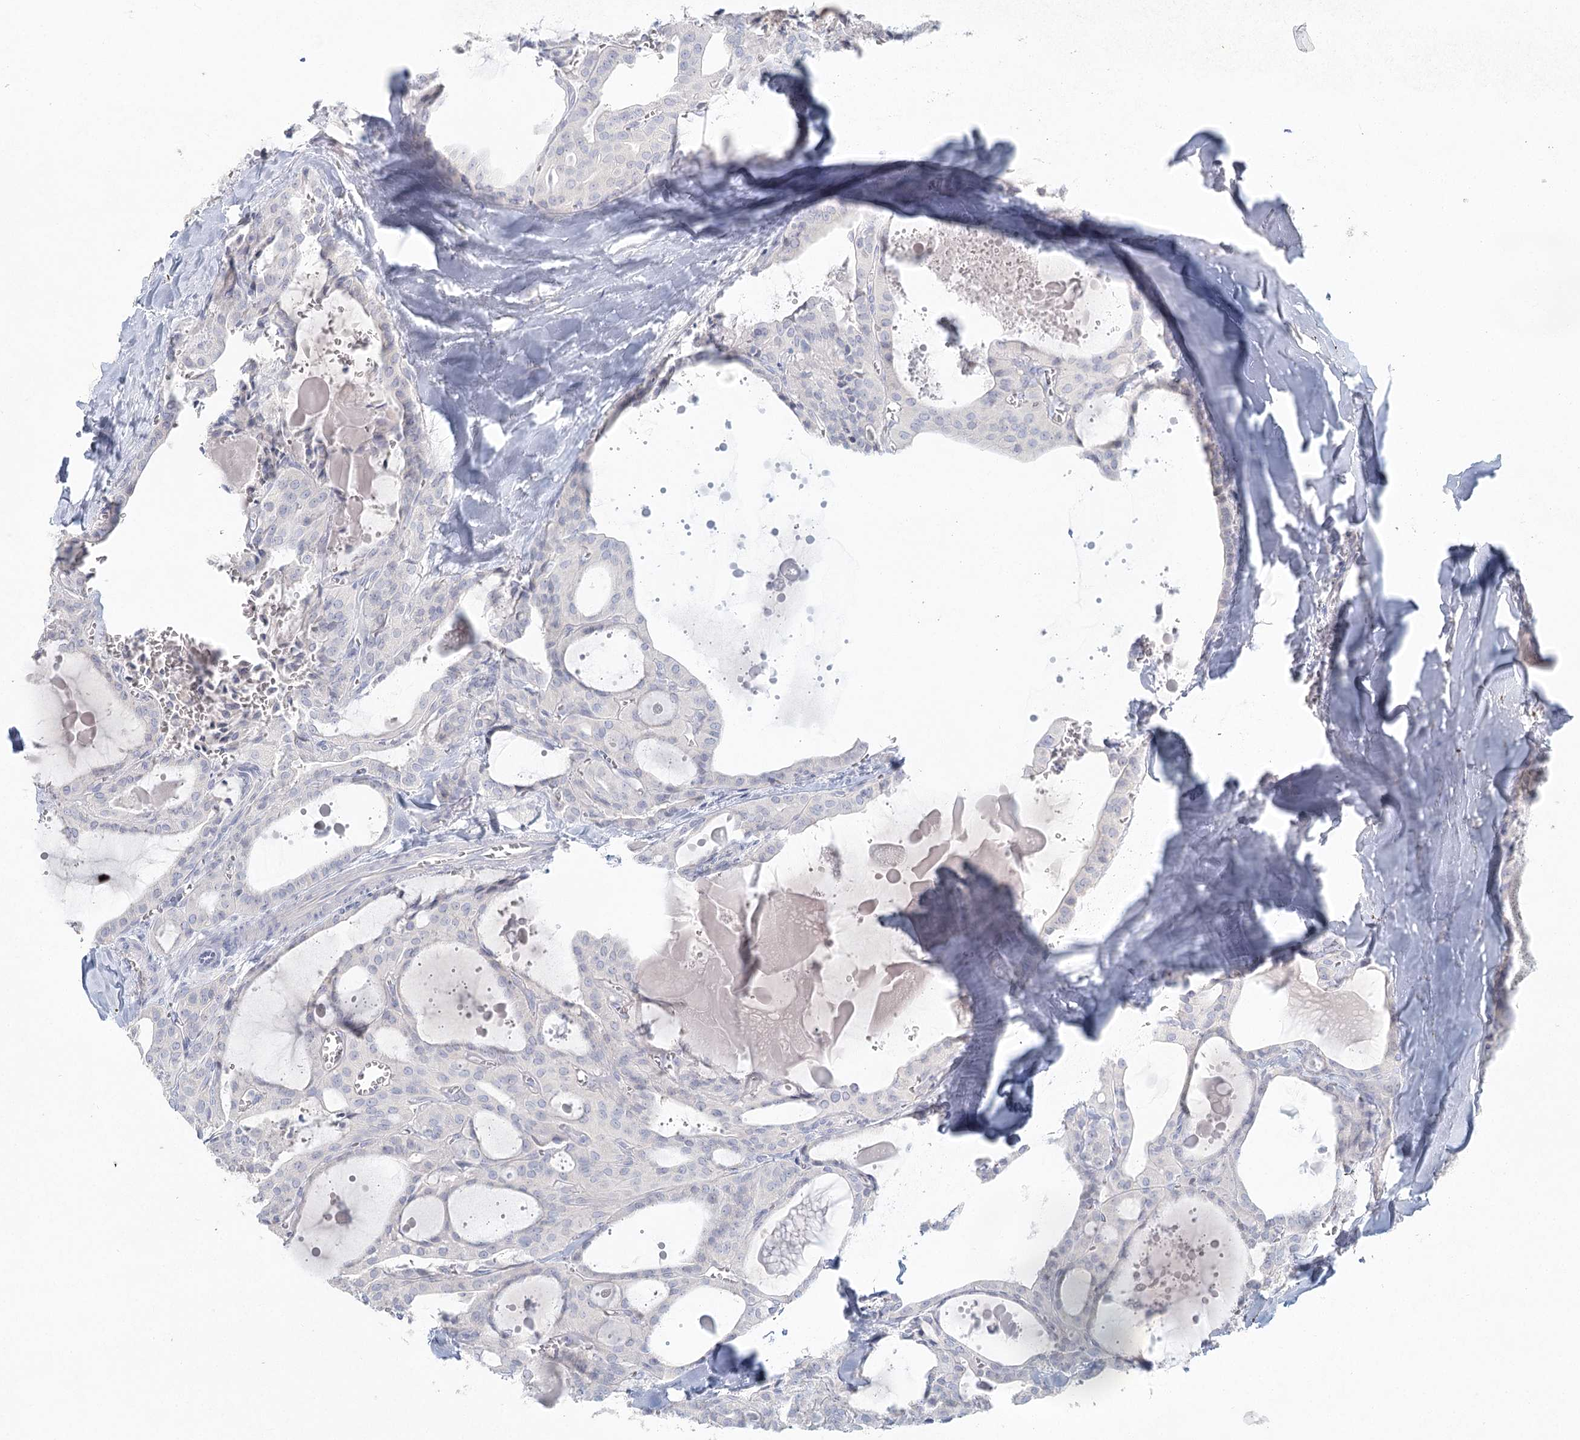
{"staining": {"intensity": "negative", "quantity": "none", "location": "none"}, "tissue": "thyroid cancer", "cell_type": "Tumor cells", "image_type": "cancer", "snomed": [{"axis": "morphology", "description": "Papillary adenocarcinoma, NOS"}, {"axis": "topography", "description": "Thyroid gland"}], "caption": "High power microscopy histopathology image of an IHC histopathology image of papillary adenocarcinoma (thyroid), revealing no significant staining in tumor cells.", "gene": "LRP2BP", "patient": {"sex": "male", "age": 52}}